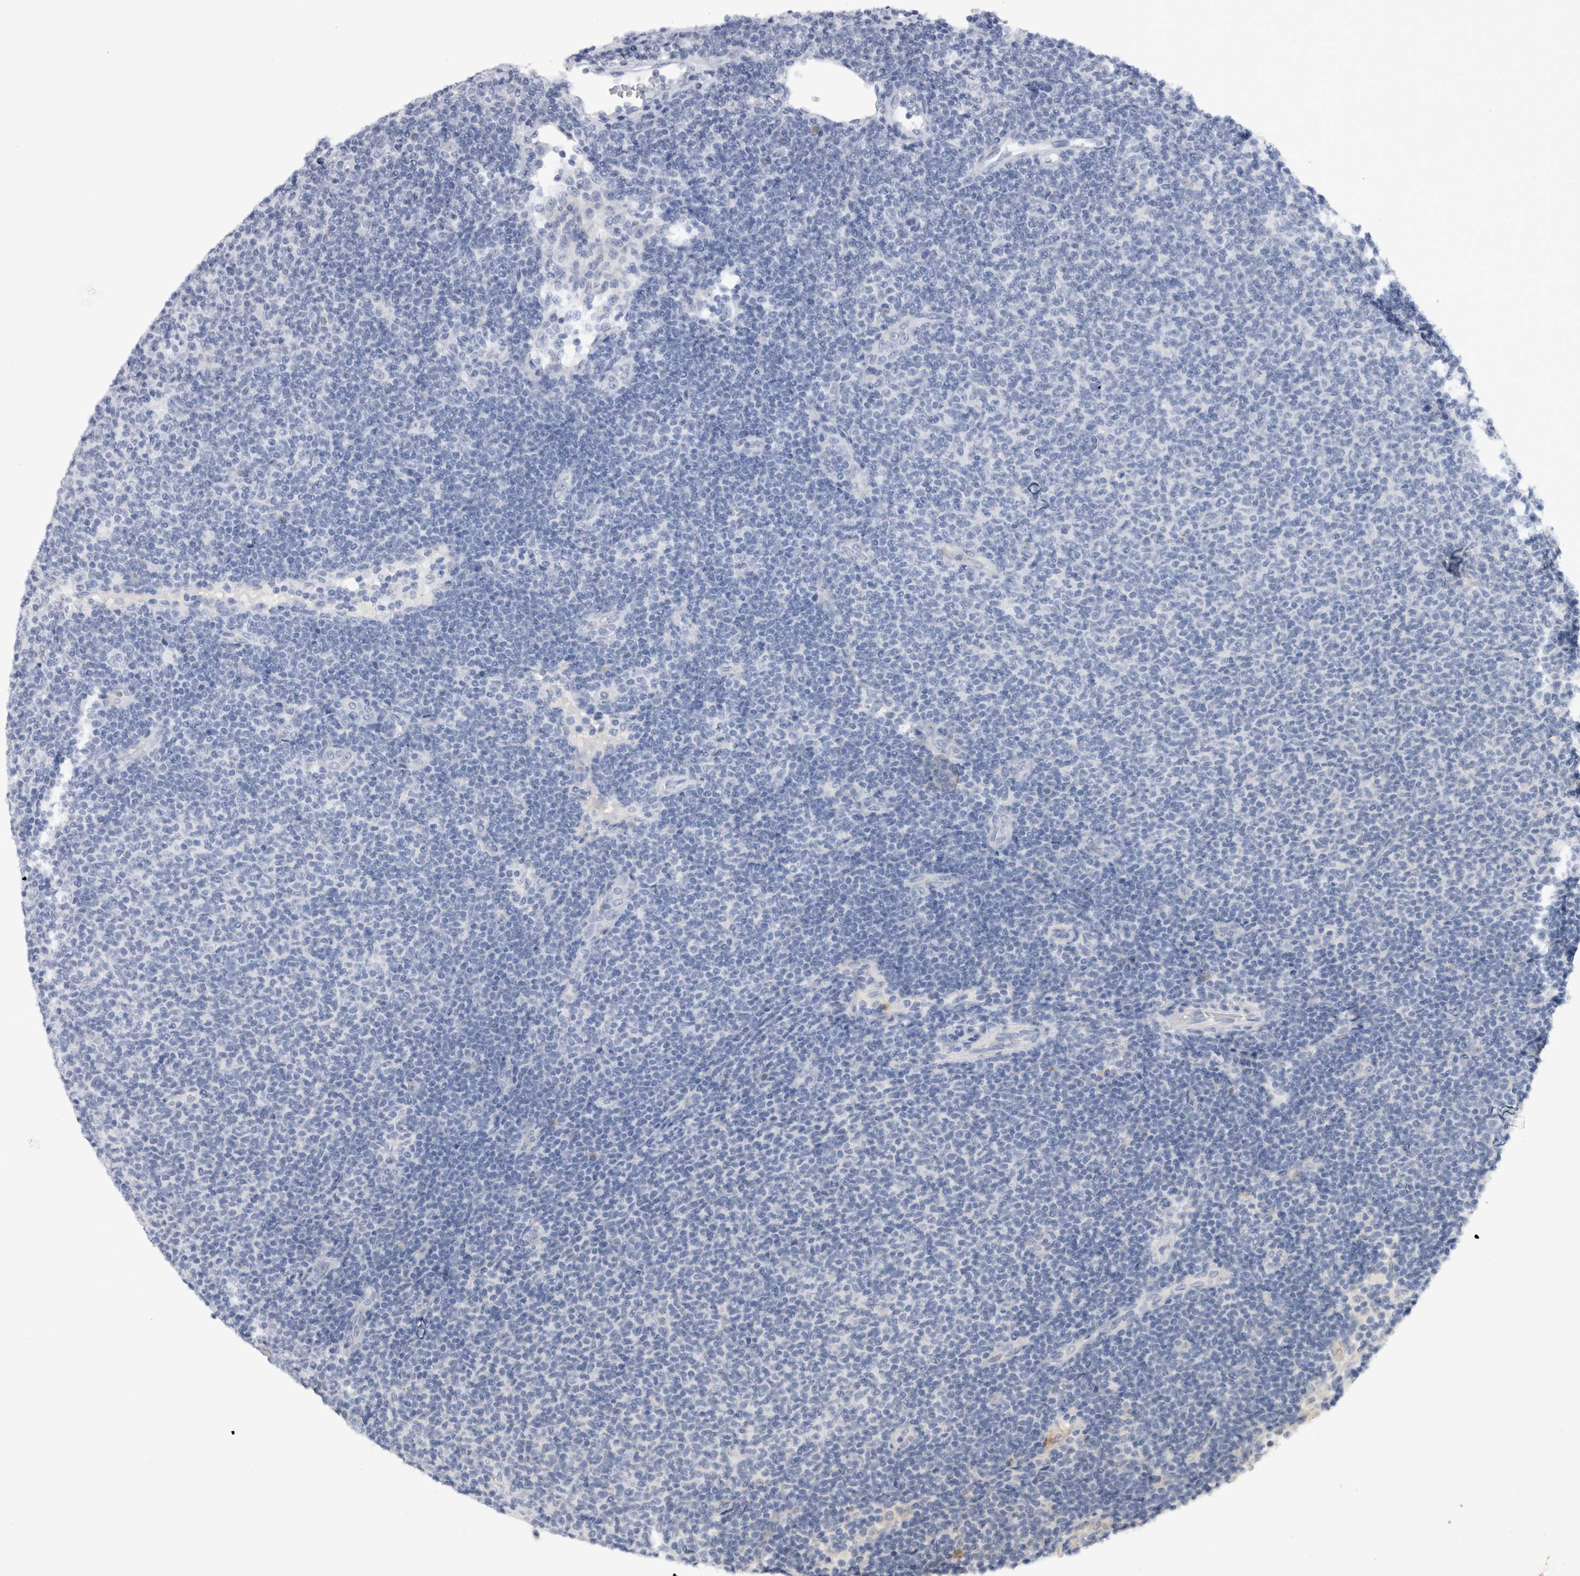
{"staining": {"intensity": "negative", "quantity": "none", "location": "none"}, "tissue": "lymphoma", "cell_type": "Tumor cells", "image_type": "cancer", "snomed": [{"axis": "morphology", "description": "Malignant lymphoma, non-Hodgkin's type, Low grade"}, {"axis": "topography", "description": "Lymph node"}], "caption": "An immunohistochemistry (IHC) histopathology image of lymphoma is shown. There is no staining in tumor cells of lymphoma. The staining is performed using DAB brown chromogen with nuclei counter-stained in using hematoxylin.", "gene": "VSIG4", "patient": {"sex": "male", "age": 66}}